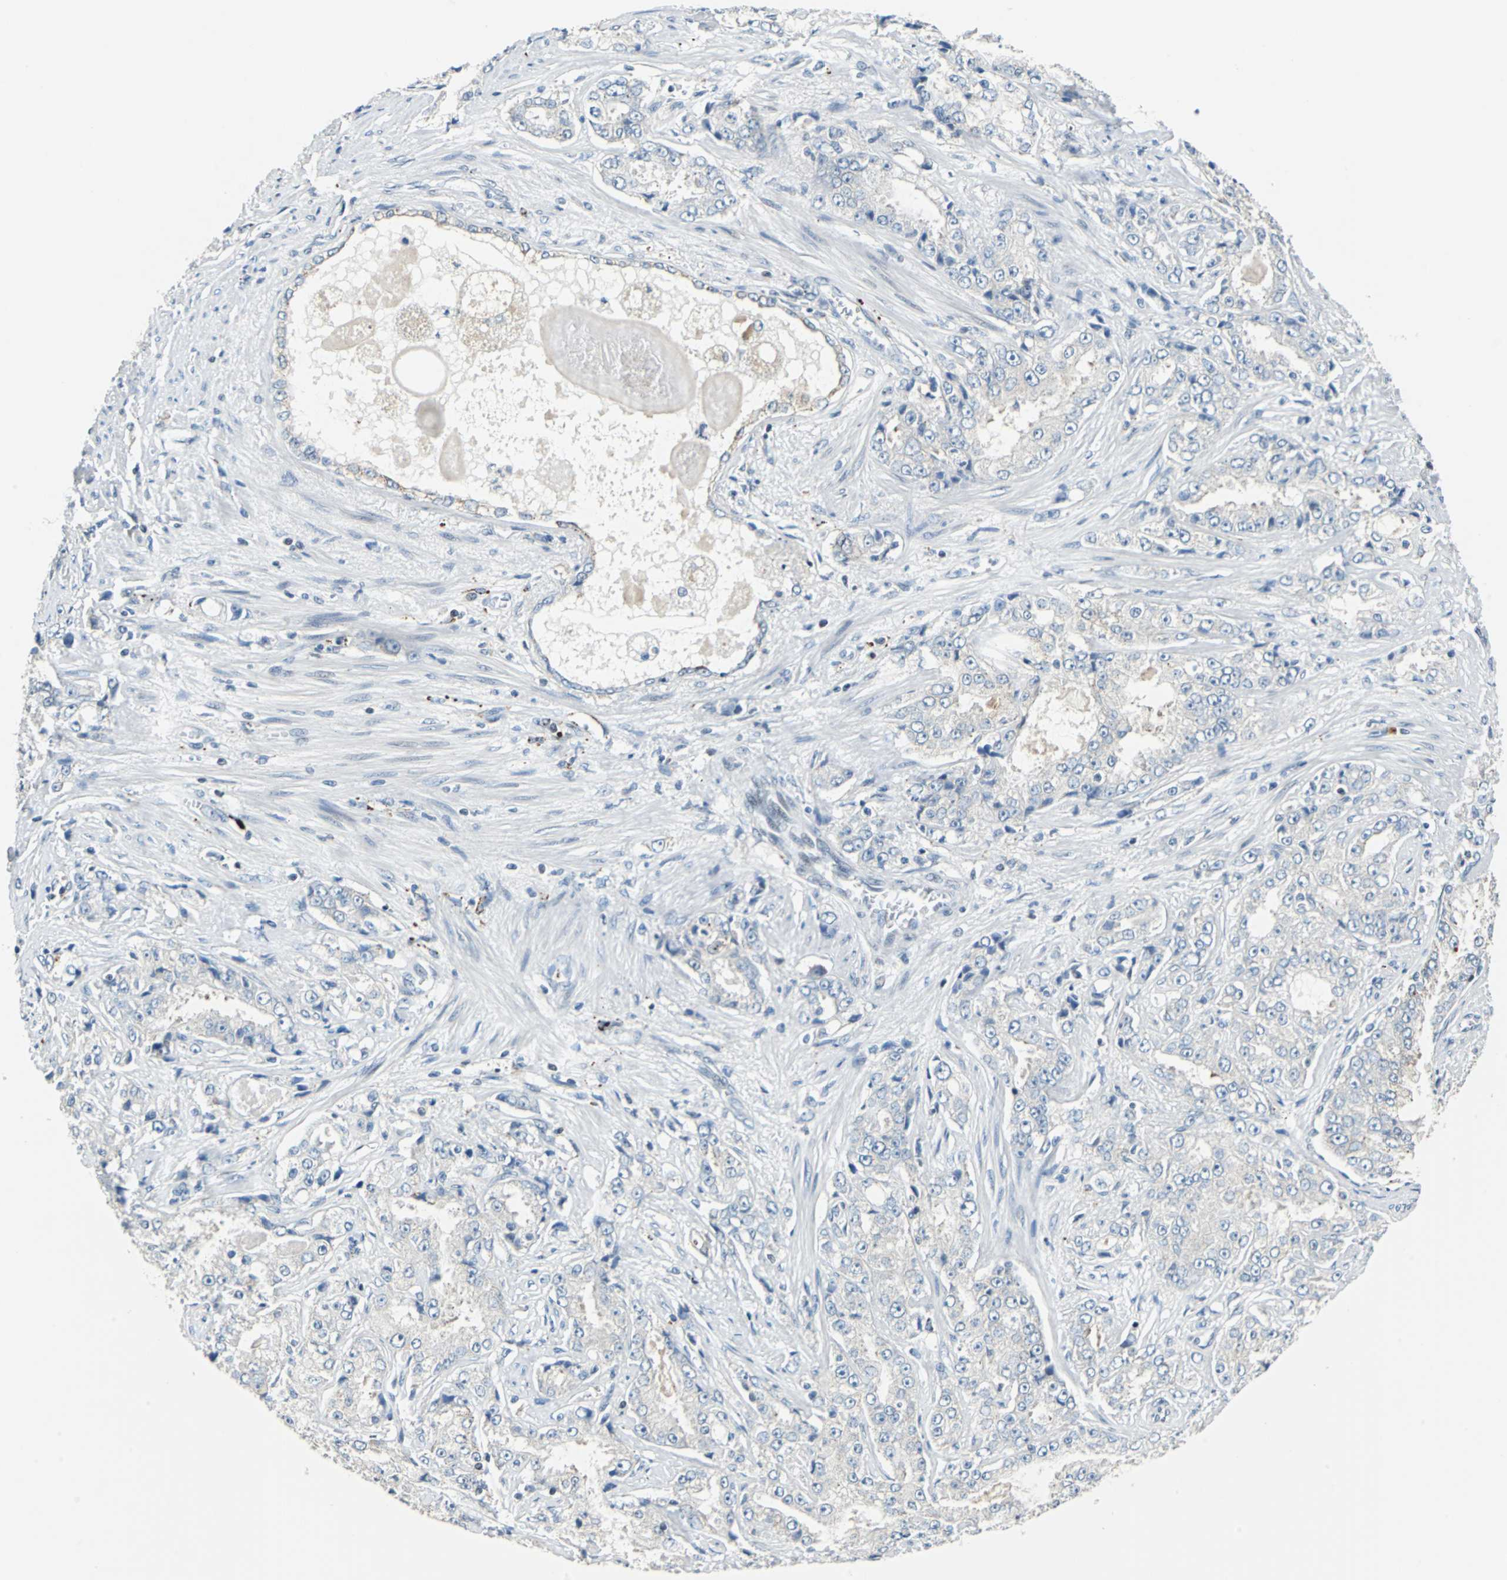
{"staining": {"intensity": "negative", "quantity": "none", "location": "none"}, "tissue": "prostate cancer", "cell_type": "Tumor cells", "image_type": "cancer", "snomed": [{"axis": "morphology", "description": "Adenocarcinoma, High grade"}, {"axis": "topography", "description": "Prostate"}], "caption": "The immunohistochemistry image has no significant positivity in tumor cells of prostate cancer tissue.", "gene": "HCFC2", "patient": {"sex": "male", "age": 73}}